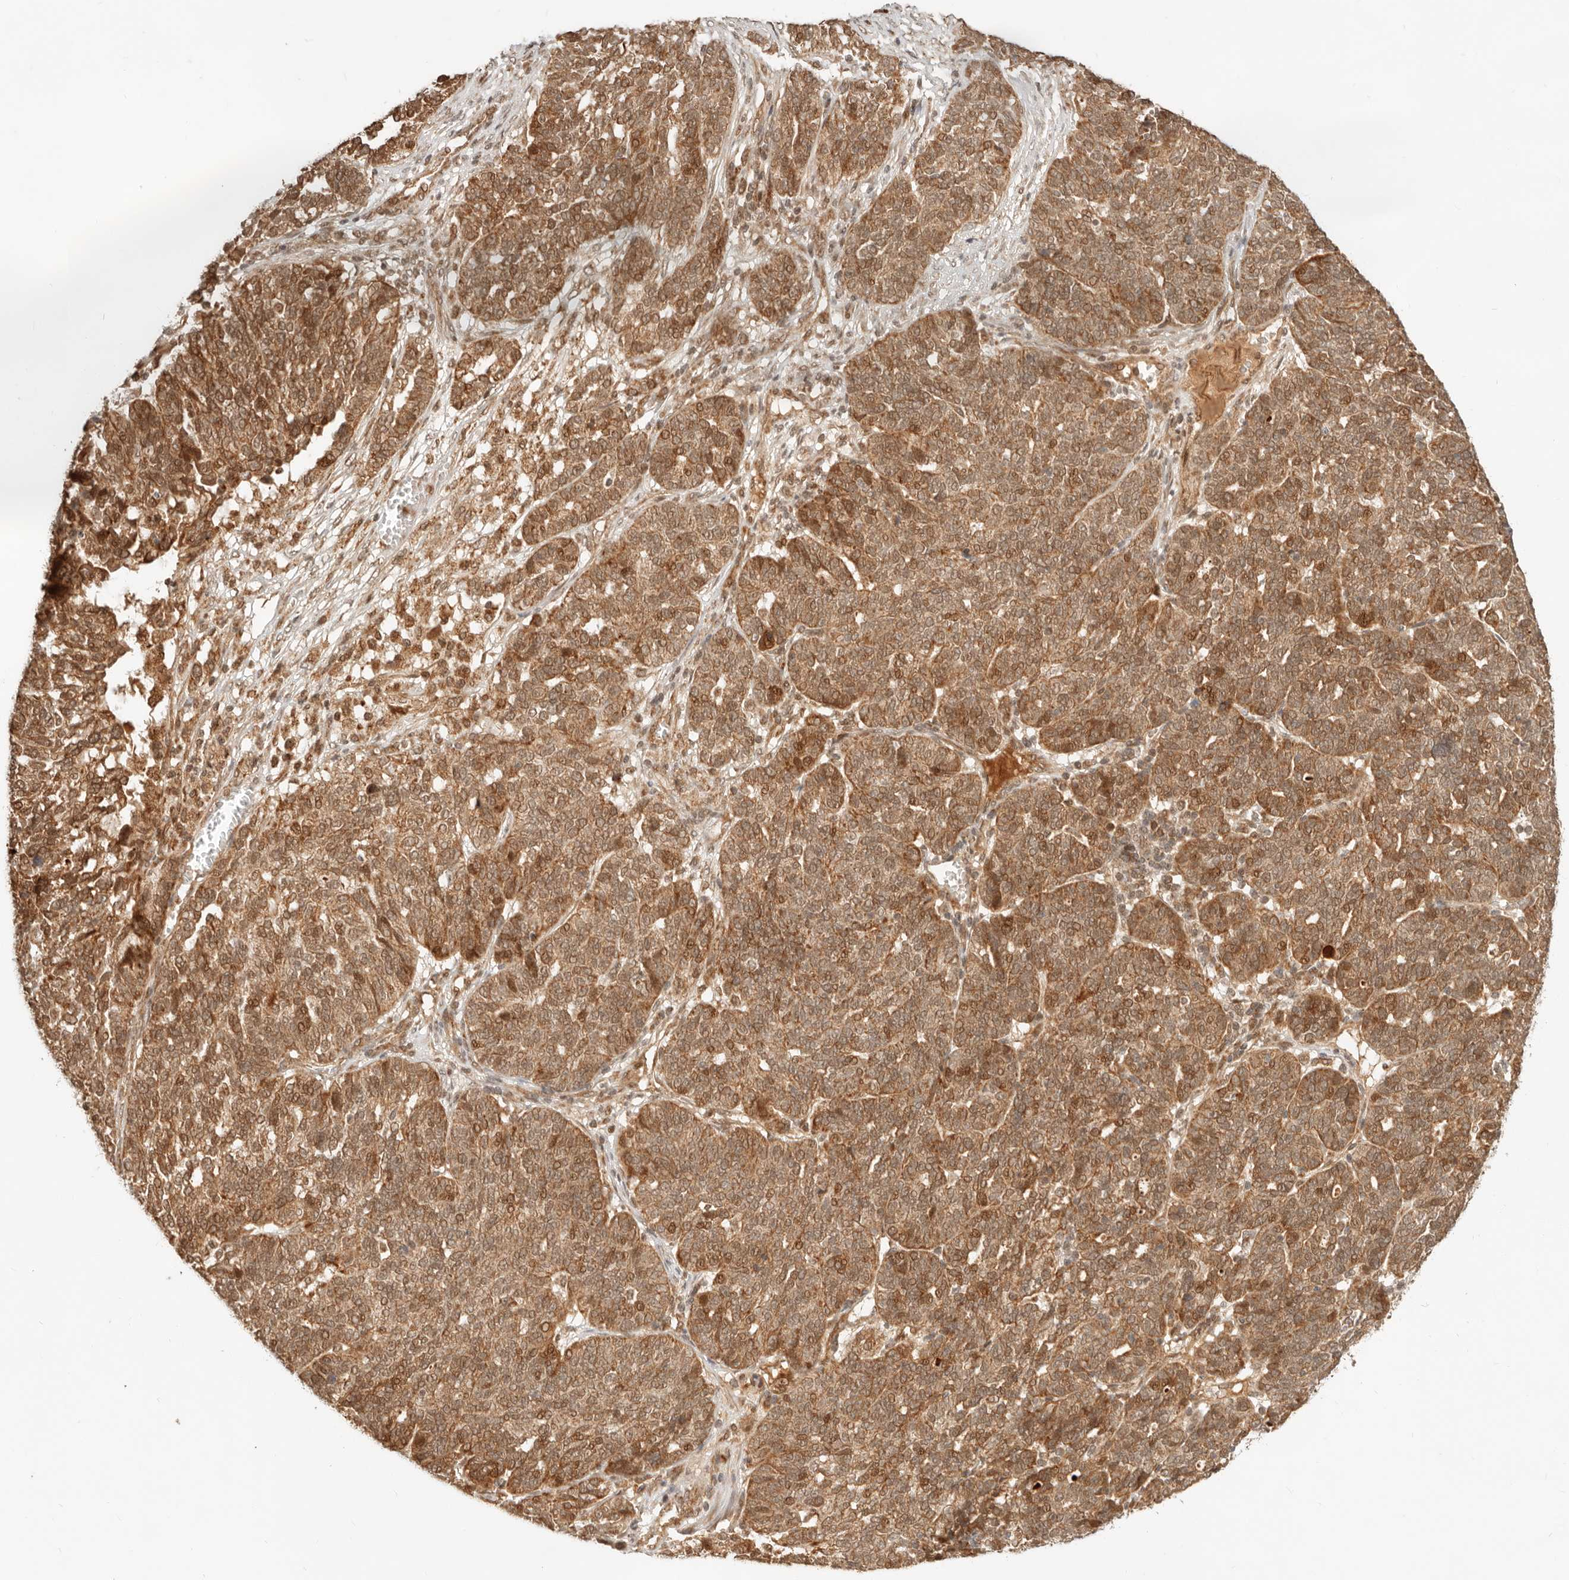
{"staining": {"intensity": "moderate", "quantity": ">75%", "location": "cytoplasmic/membranous"}, "tissue": "ovarian cancer", "cell_type": "Tumor cells", "image_type": "cancer", "snomed": [{"axis": "morphology", "description": "Cystadenocarcinoma, serous, NOS"}, {"axis": "topography", "description": "Ovary"}], "caption": "Moderate cytoplasmic/membranous positivity is seen in about >75% of tumor cells in serous cystadenocarcinoma (ovarian). (DAB = brown stain, brightfield microscopy at high magnification).", "gene": "BAALC", "patient": {"sex": "female", "age": 59}}